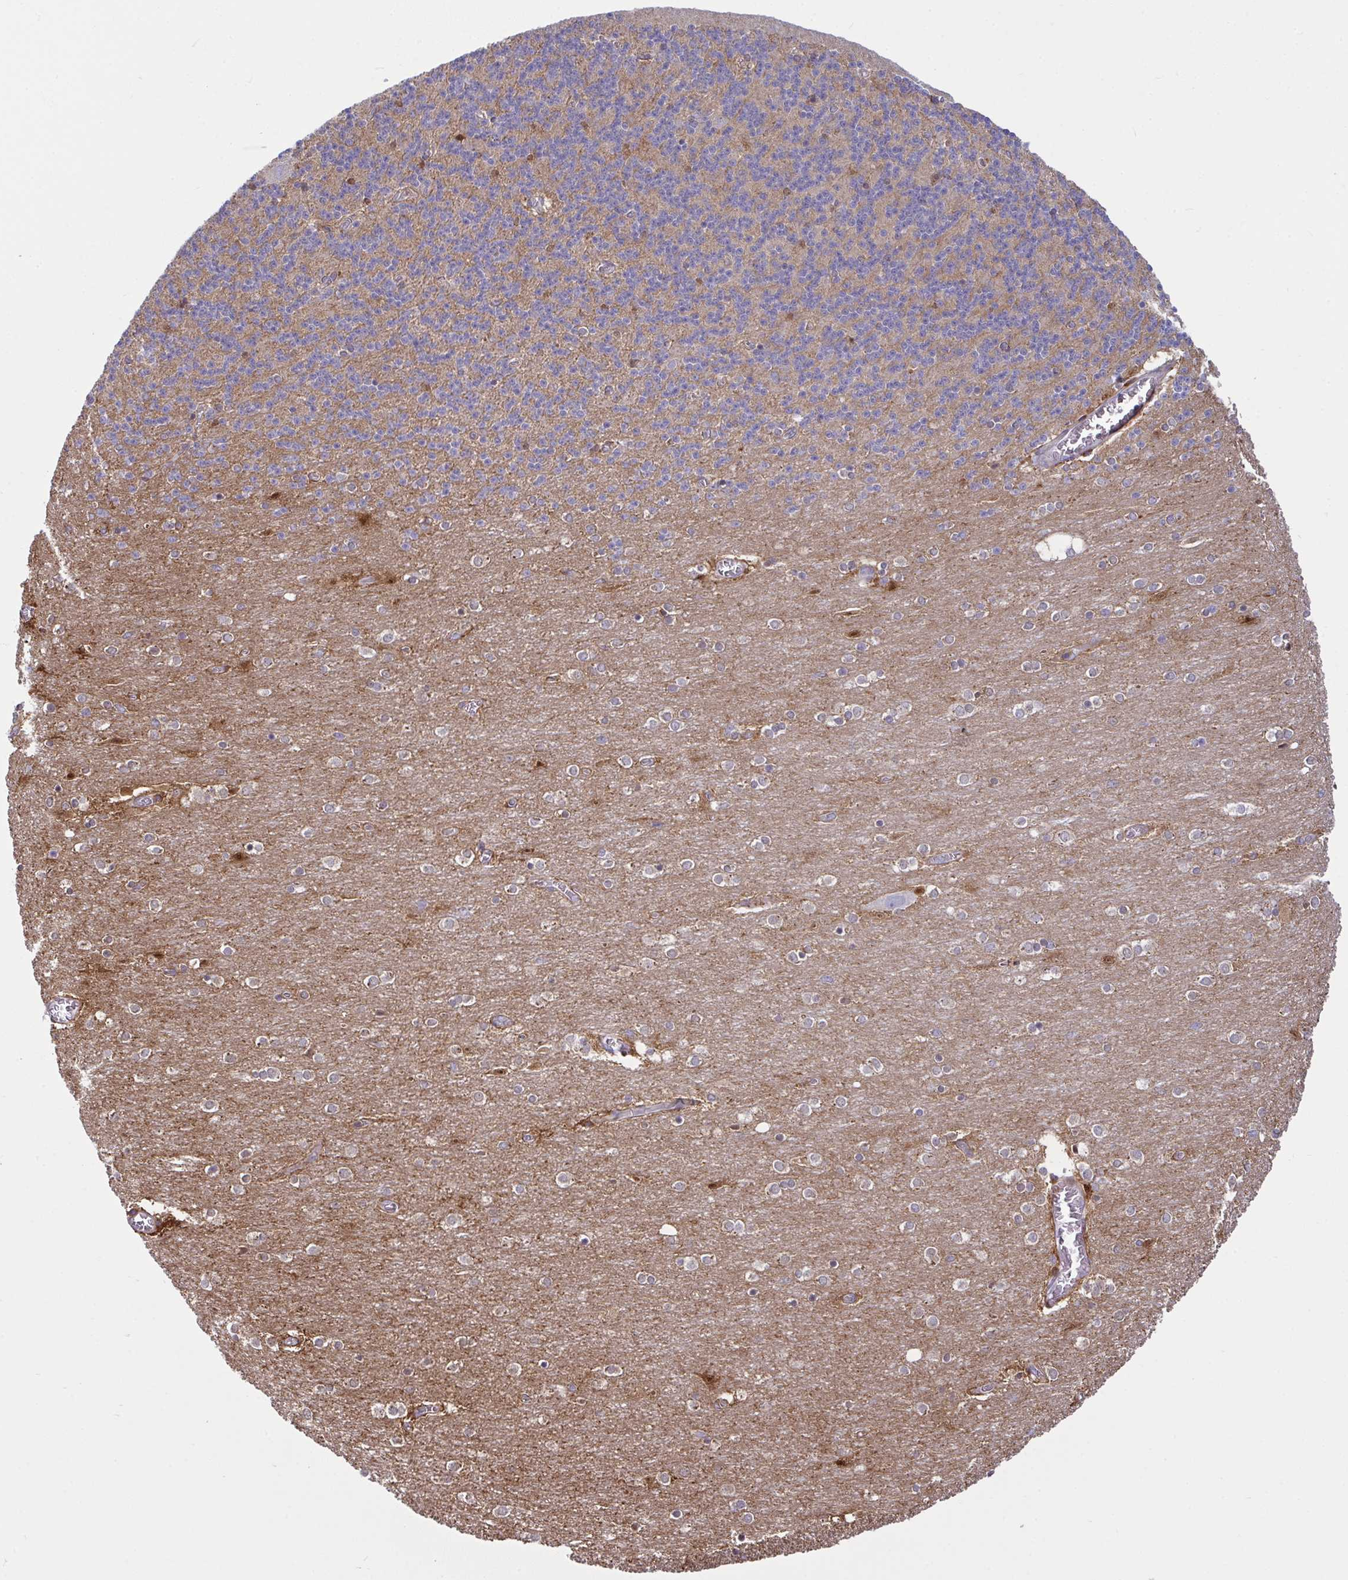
{"staining": {"intensity": "moderate", "quantity": "25%-75%", "location": "cytoplasmic/membranous"}, "tissue": "cerebellum", "cell_type": "Cells in granular layer", "image_type": "normal", "snomed": [{"axis": "morphology", "description": "Normal tissue, NOS"}, {"axis": "topography", "description": "Cerebellum"}], "caption": "Moderate cytoplasmic/membranous expression for a protein is present in about 25%-75% of cells in granular layer of benign cerebellum using immunohistochemistry.", "gene": "TSC22D3", "patient": {"sex": "female", "age": 54}}